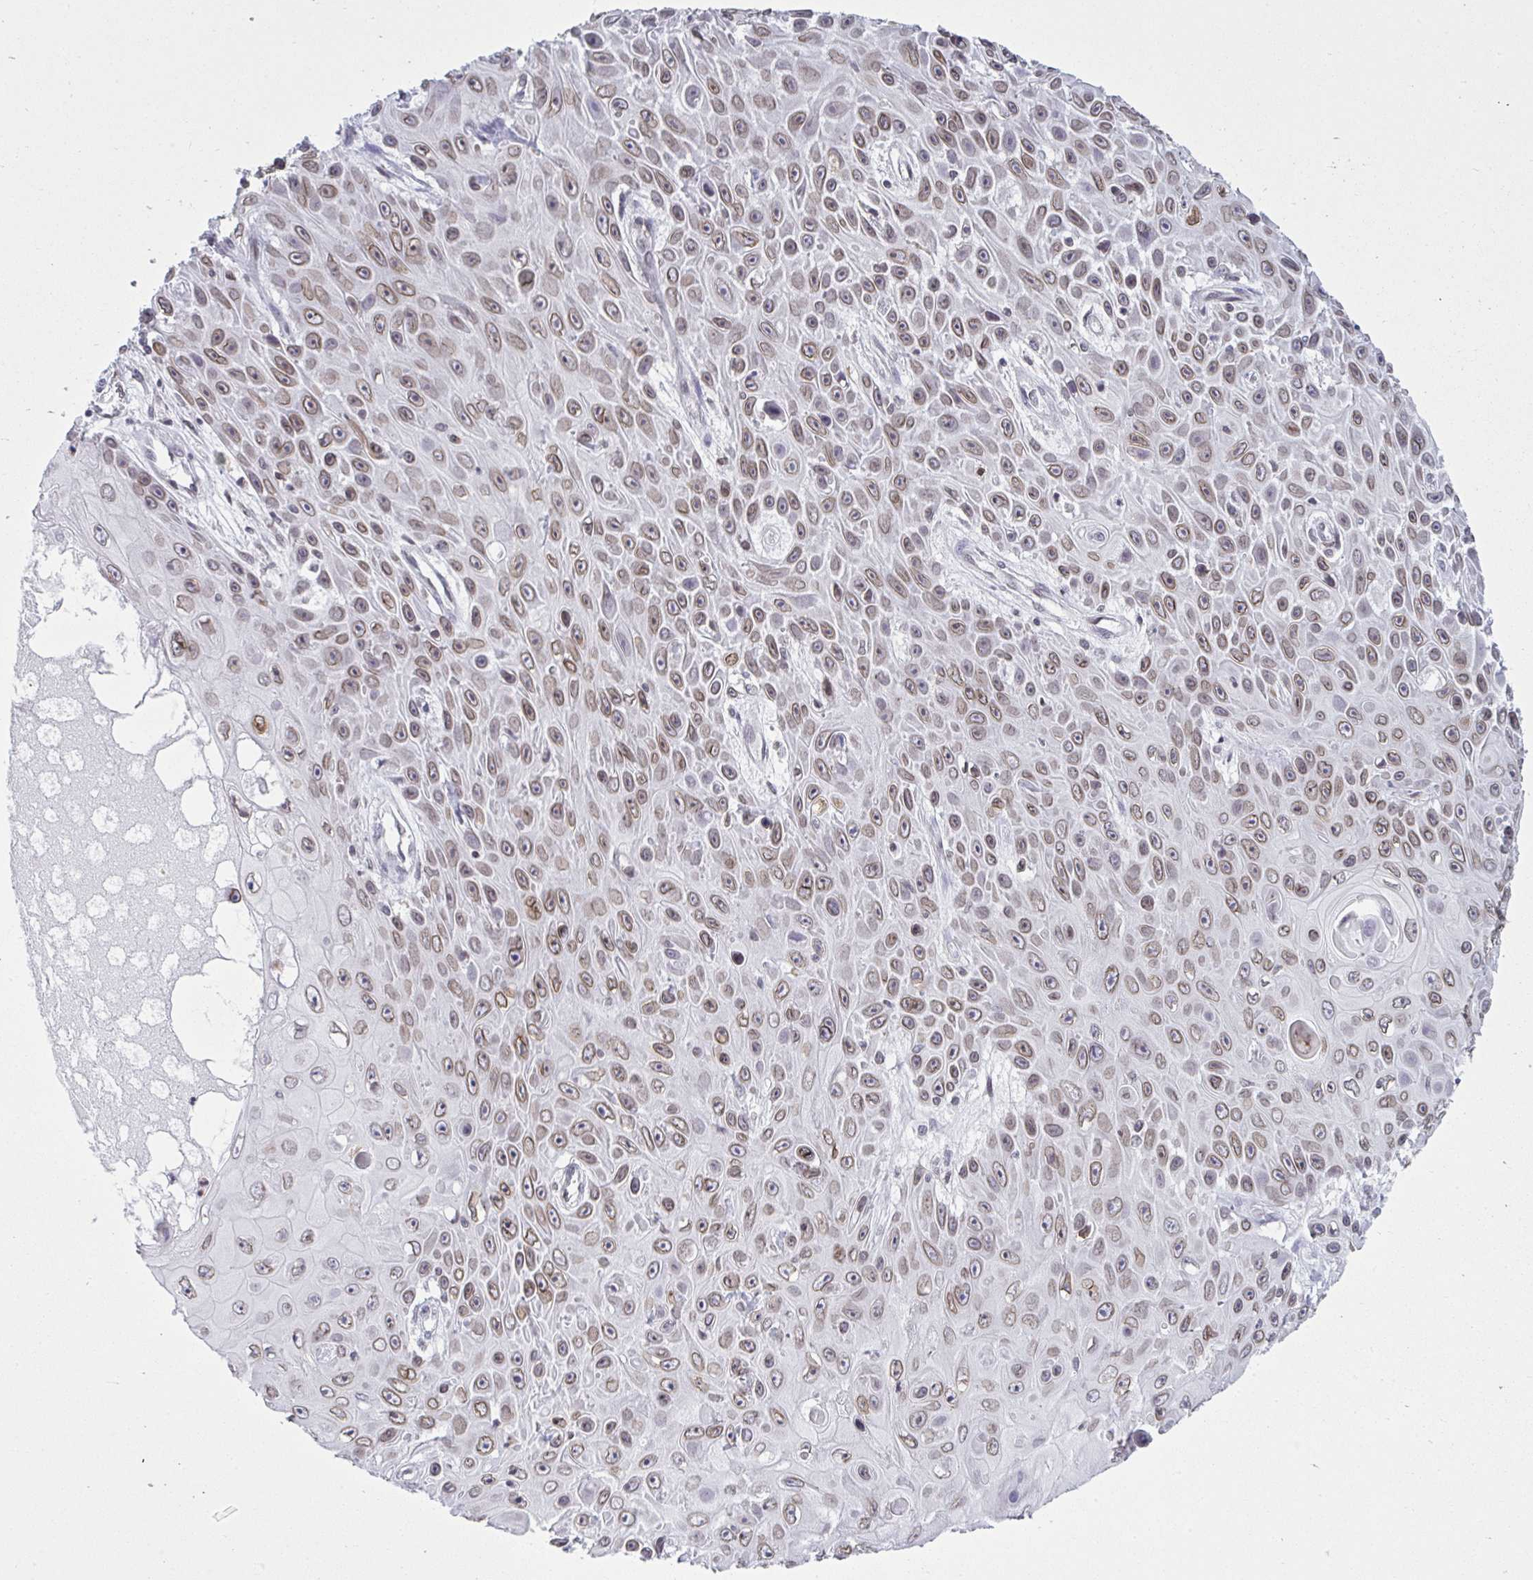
{"staining": {"intensity": "weak", "quantity": ">75%", "location": "cytoplasmic/membranous,nuclear"}, "tissue": "skin cancer", "cell_type": "Tumor cells", "image_type": "cancer", "snomed": [{"axis": "morphology", "description": "Squamous cell carcinoma, NOS"}, {"axis": "topography", "description": "Skin"}], "caption": "A histopathology image showing weak cytoplasmic/membranous and nuclear staining in about >75% of tumor cells in skin cancer (squamous cell carcinoma), as visualized by brown immunohistochemical staining.", "gene": "LMNB2", "patient": {"sex": "male", "age": 82}}